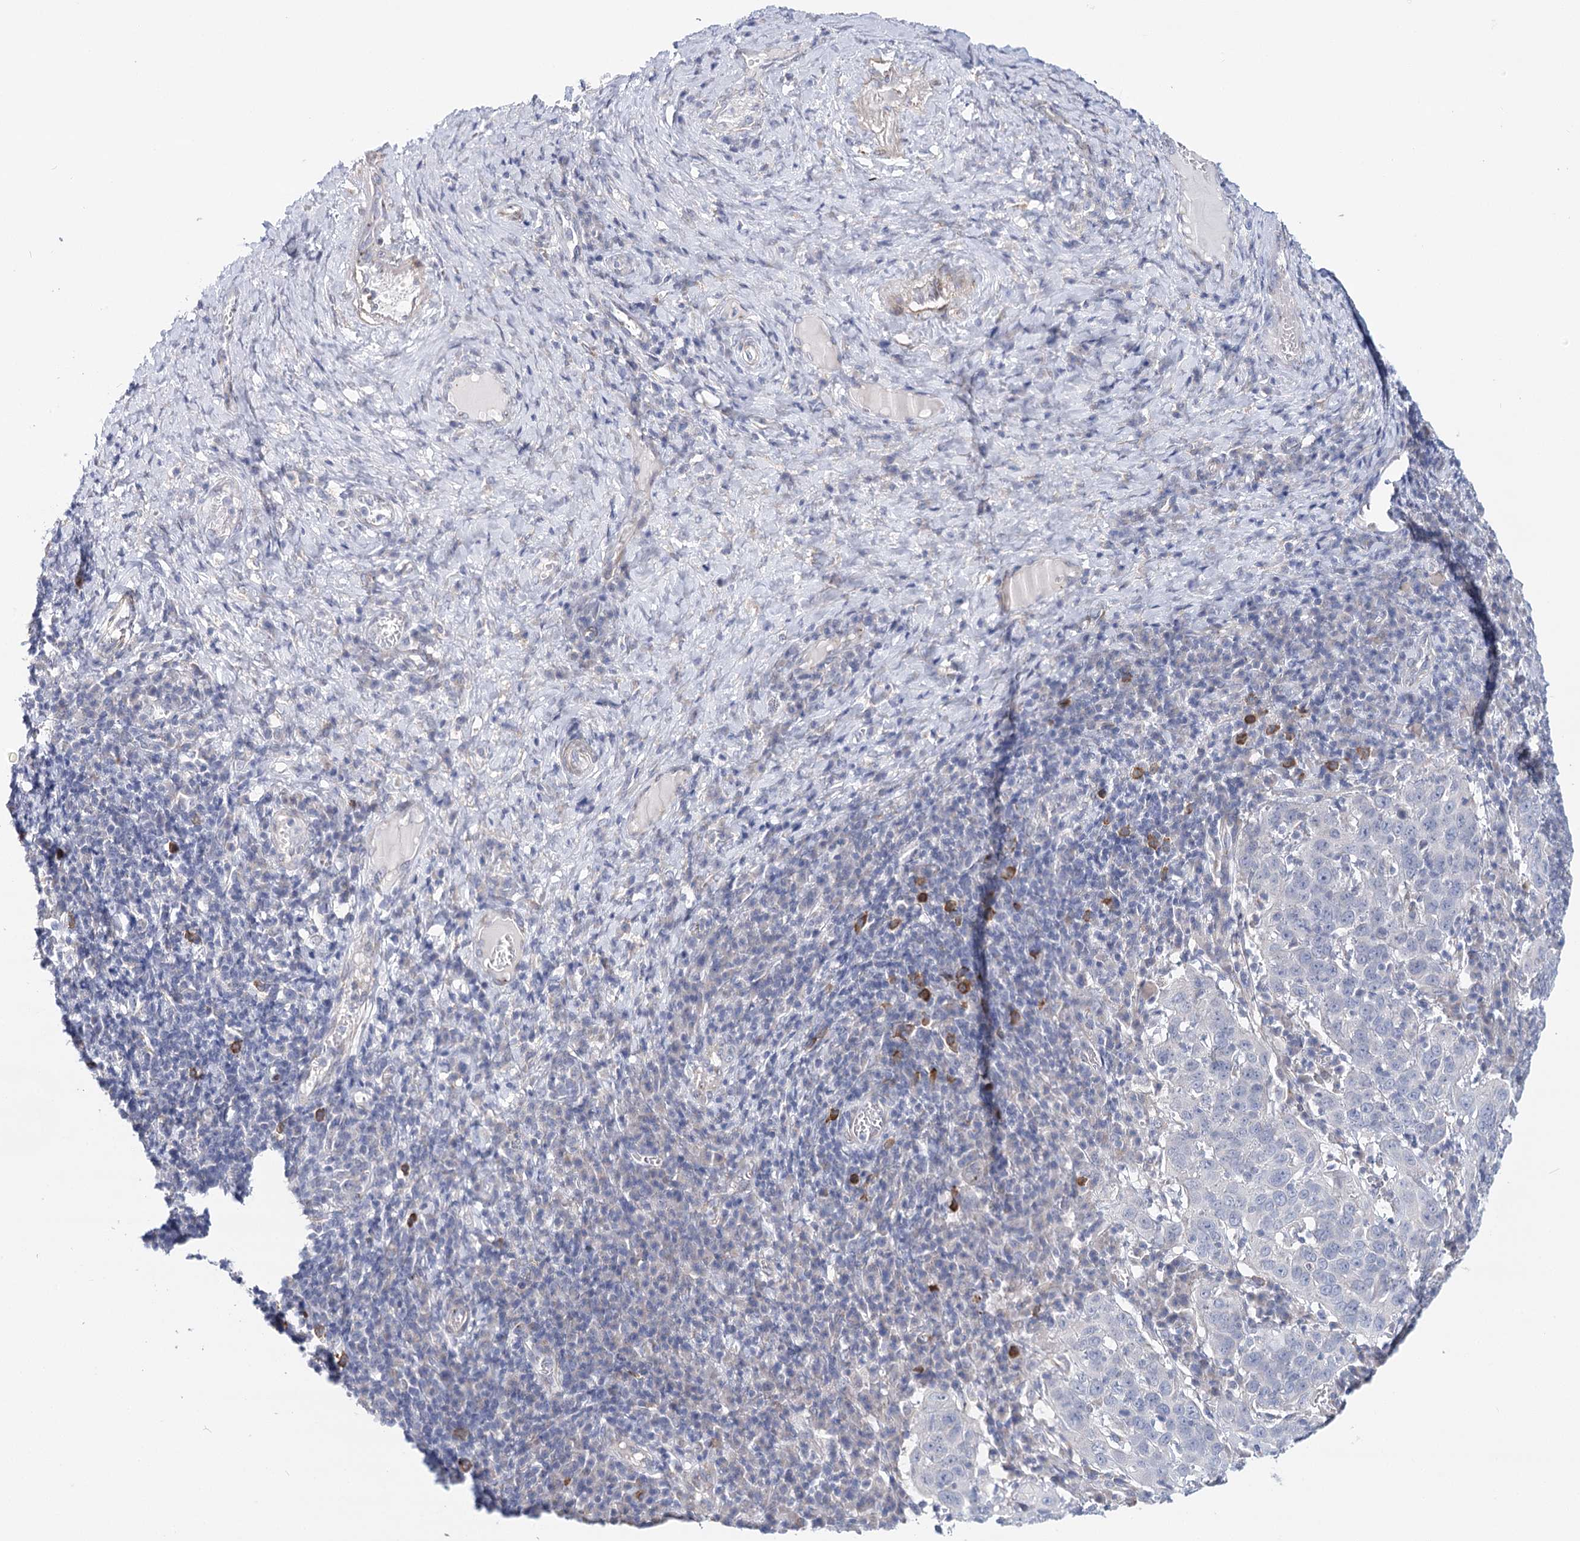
{"staining": {"intensity": "negative", "quantity": "none", "location": "none"}, "tissue": "cervical cancer", "cell_type": "Tumor cells", "image_type": "cancer", "snomed": [{"axis": "morphology", "description": "Squamous cell carcinoma, NOS"}, {"axis": "topography", "description": "Cervix"}], "caption": "Tumor cells show no significant protein staining in cervical cancer (squamous cell carcinoma).", "gene": "TEX12", "patient": {"sex": "female", "age": 46}}